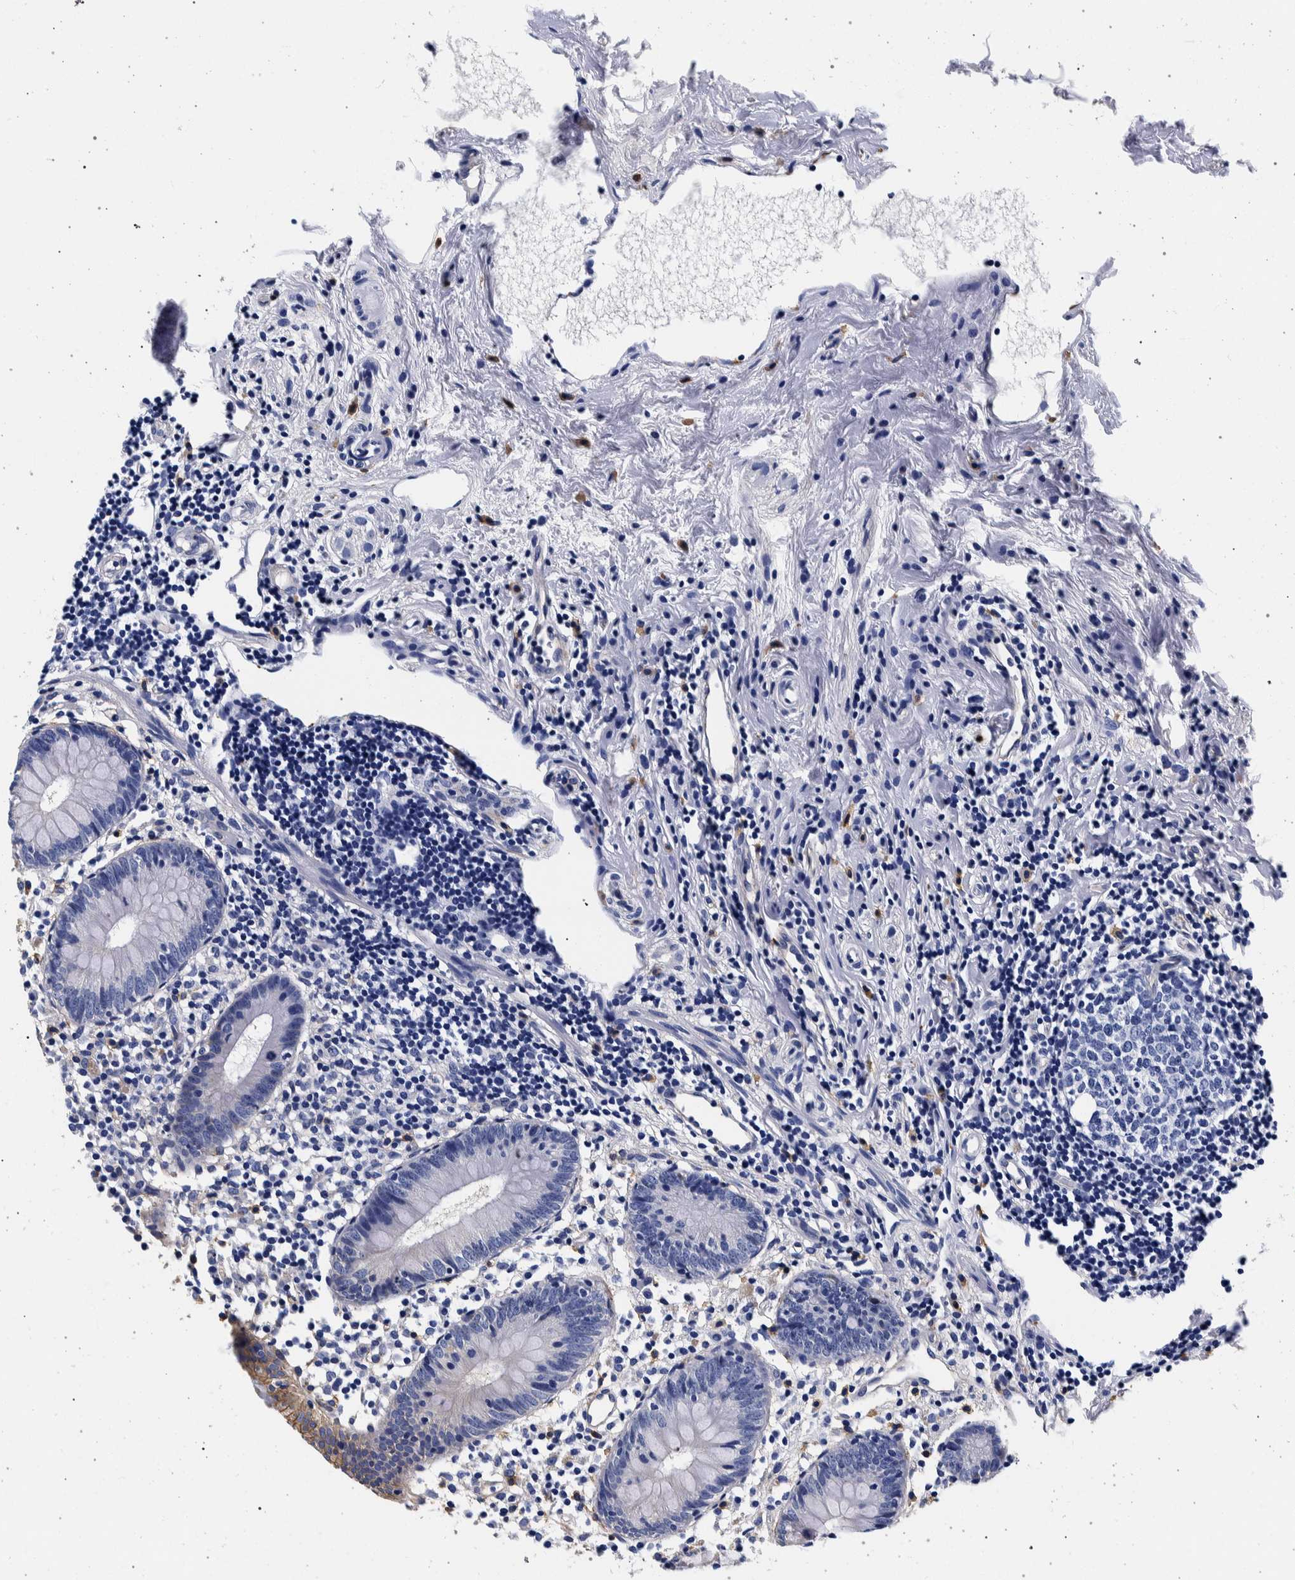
{"staining": {"intensity": "weak", "quantity": "<25%", "location": "cytoplasmic/membranous"}, "tissue": "appendix", "cell_type": "Glandular cells", "image_type": "normal", "snomed": [{"axis": "morphology", "description": "Normal tissue, NOS"}, {"axis": "topography", "description": "Appendix"}], "caption": "DAB (3,3'-diaminobenzidine) immunohistochemical staining of benign human appendix demonstrates no significant expression in glandular cells. (Immunohistochemistry (ihc), brightfield microscopy, high magnification).", "gene": "NIBAN2", "patient": {"sex": "female", "age": 20}}